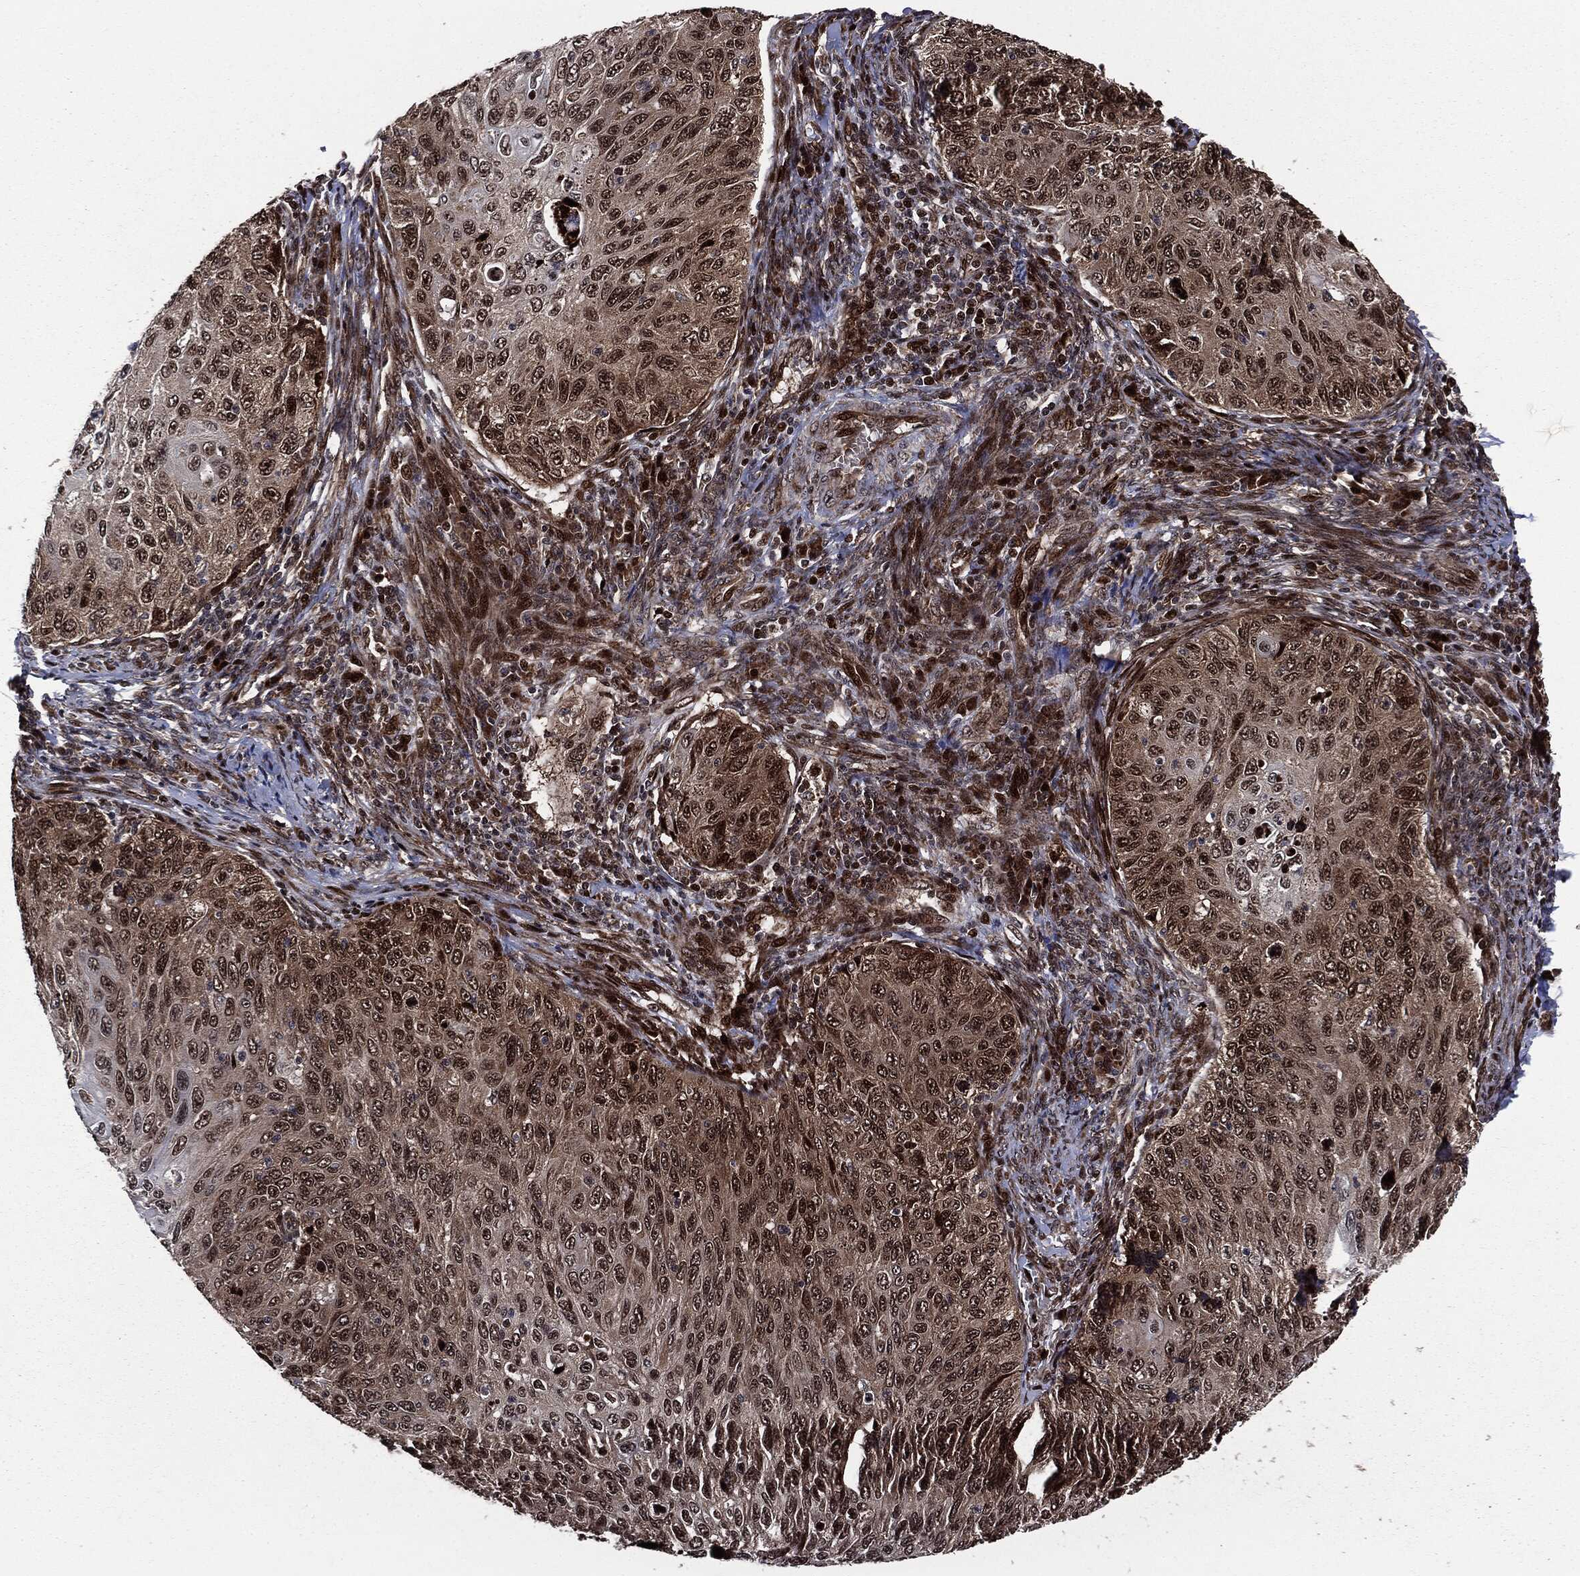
{"staining": {"intensity": "strong", "quantity": "<25%", "location": "nuclear"}, "tissue": "cervical cancer", "cell_type": "Tumor cells", "image_type": "cancer", "snomed": [{"axis": "morphology", "description": "Squamous cell carcinoma, NOS"}, {"axis": "topography", "description": "Cervix"}], "caption": "DAB immunohistochemical staining of human cervical squamous cell carcinoma displays strong nuclear protein positivity in about <25% of tumor cells.", "gene": "SMAD4", "patient": {"sex": "female", "age": 70}}